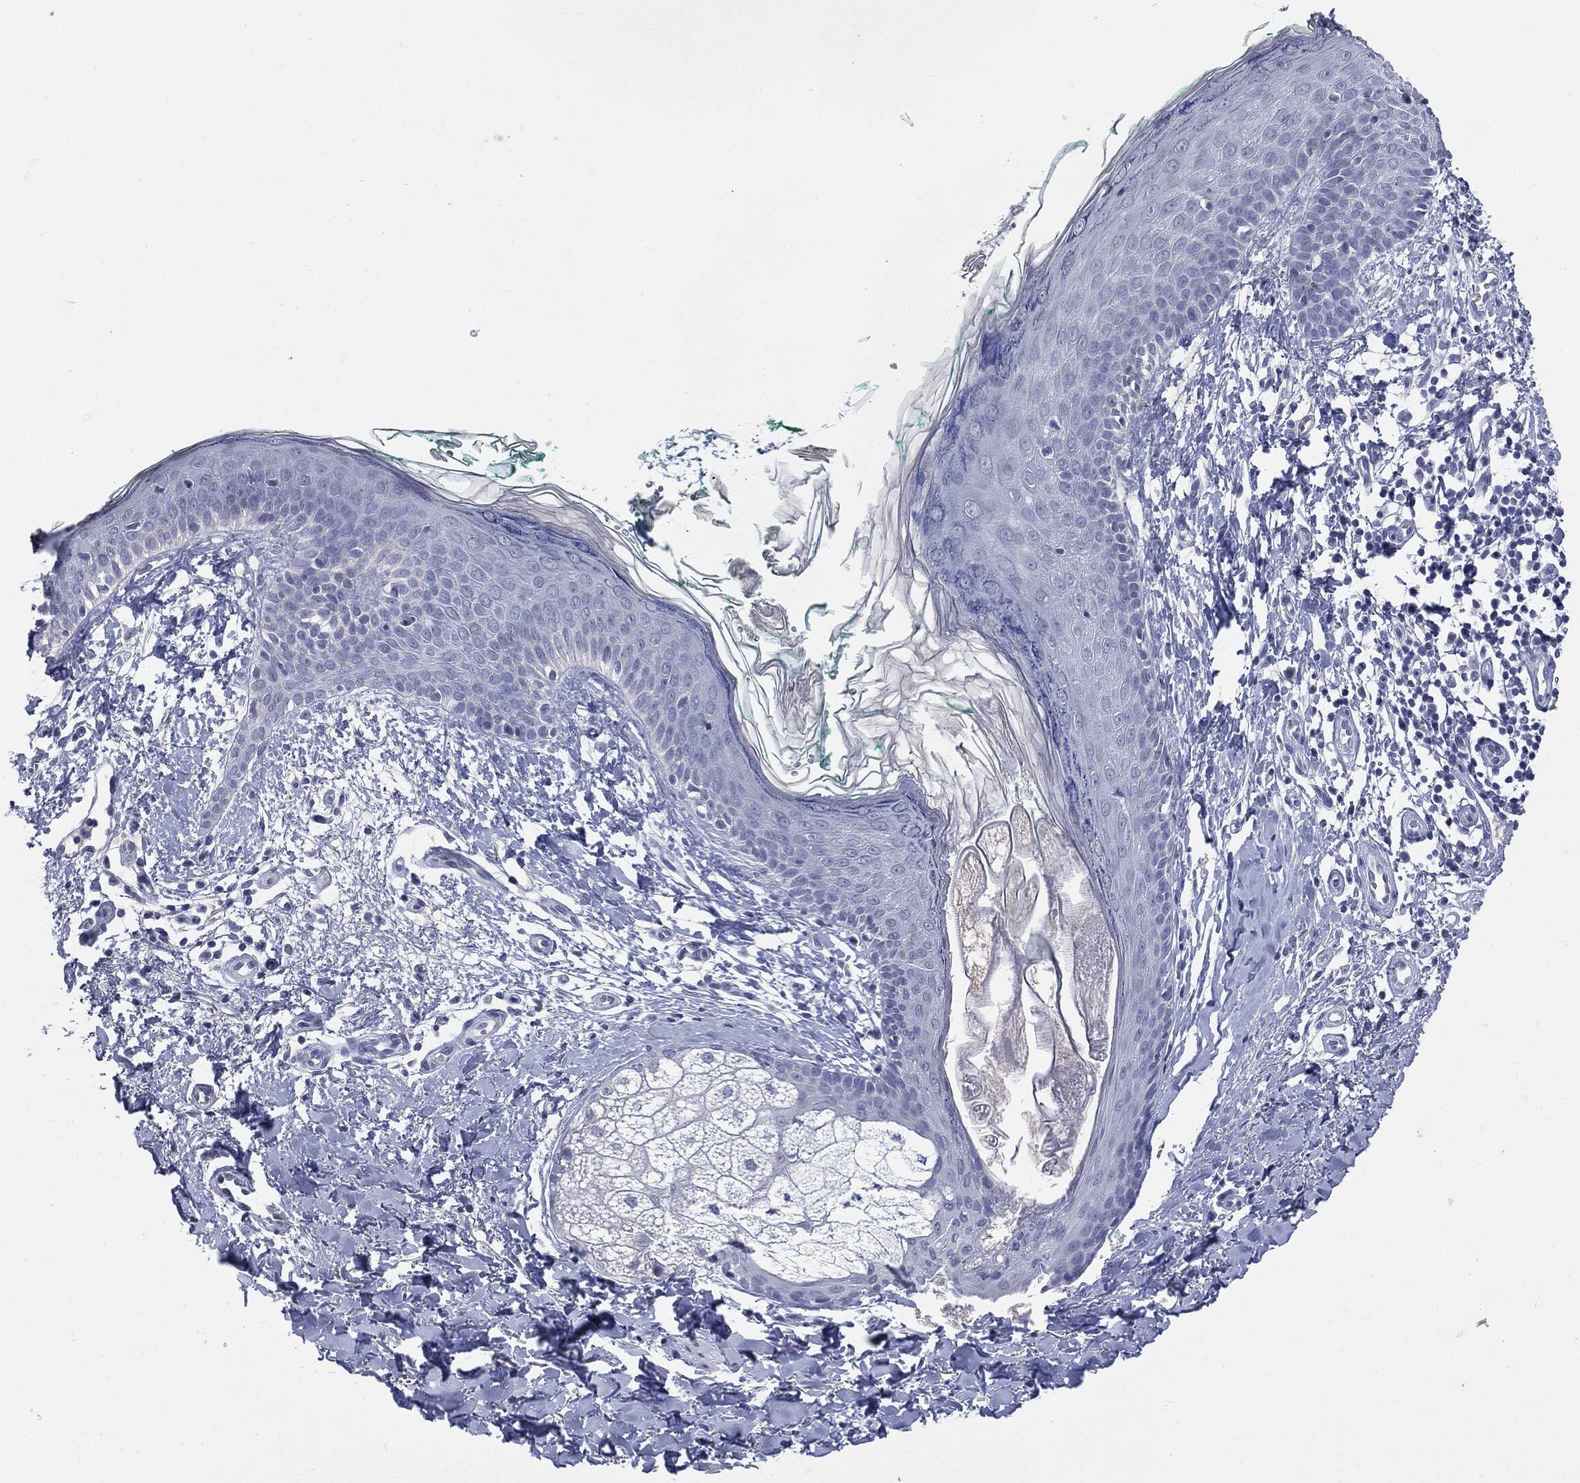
{"staining": {"intensity": "negative", "quantity": "none", "location": "none"}, "tissue": "skin", "cell_type": "Fibroblasts", "image_type": "normal", "snomed": [{"axis": "morphology", "description": "Normal tissue, NOS"}, {"axis": "morphology", "description": "Basal cell carcinoma"}, {"axis": "topography", "description": "Skin"}], "caption": "This micrograph is of unremarkable skin stained with immunohistochemistry (IHC) to label a protein in brown with the nuclei are counter-stained blue. There is no positivity in fibroblasts. (Brightfield microscopy of DAB immunohistochemistry (IHC) at high magnification).", "gene": "TSHB", "patient": {"sex": "male", "age": 33}}